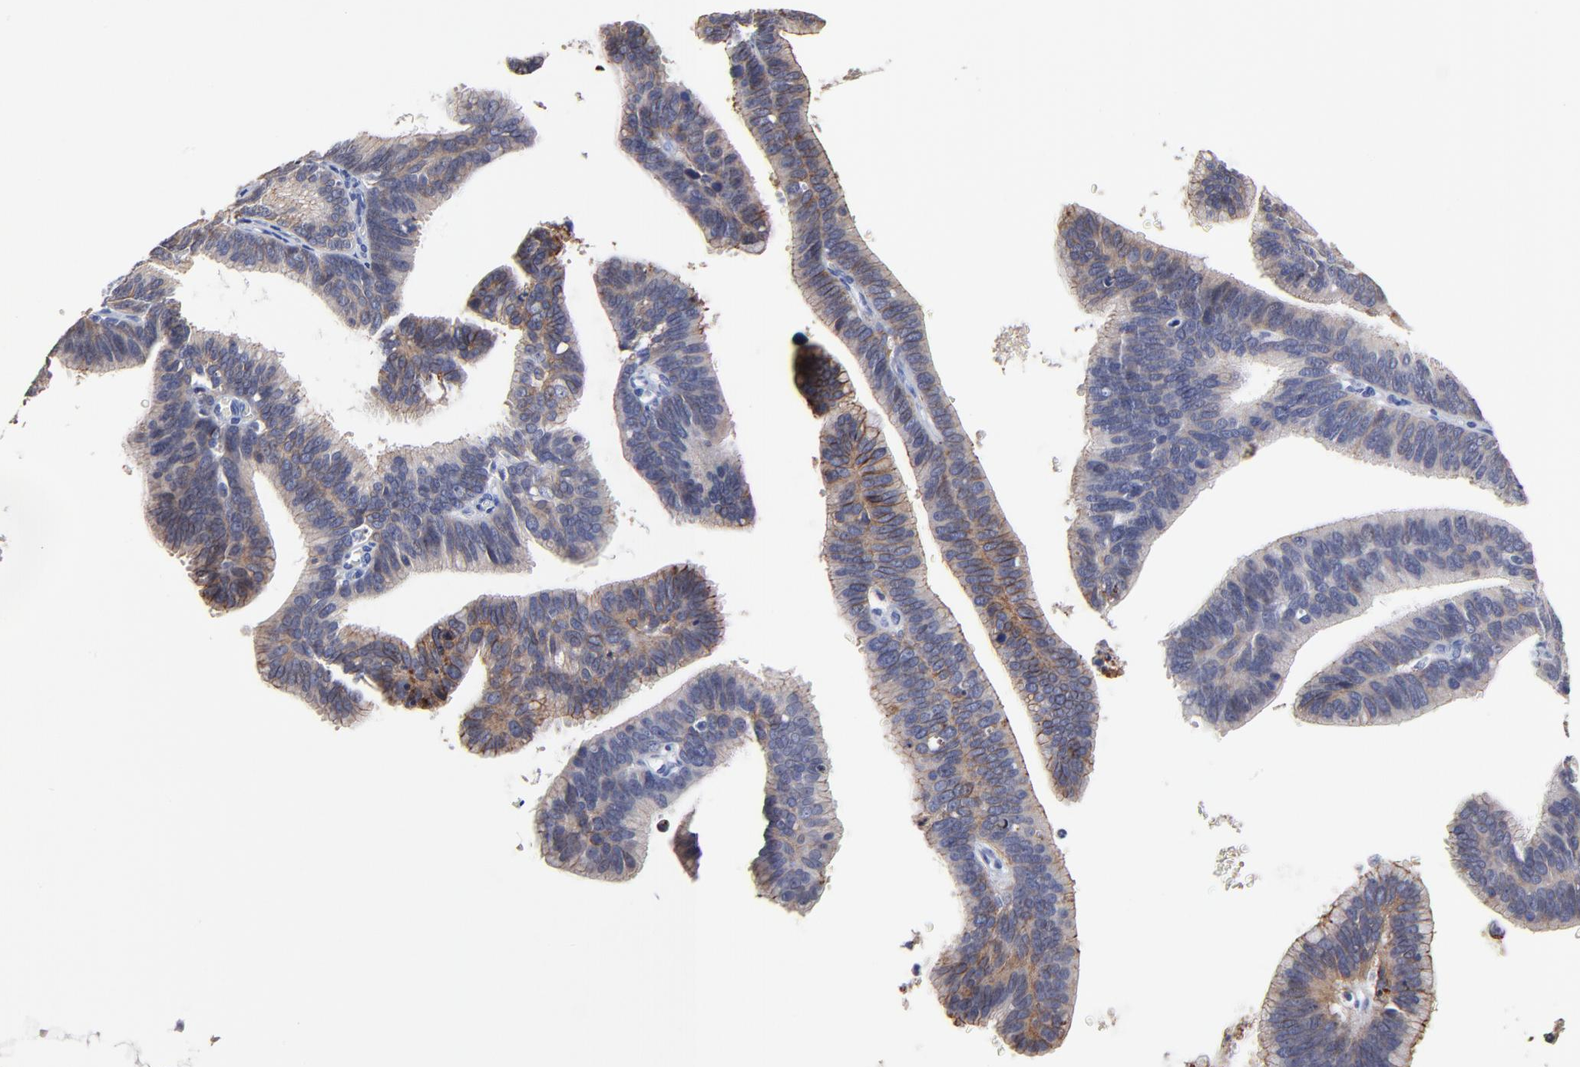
{"staining": {"intensity": "weak", "quantity": "<25%", "location": "cytoplasmic/membranous"}, "tissue": "cervical cancer", "cell_type": "Tumor cells", "image_type": "cancer", "snomed": [{"axis": "morphology", "description": "Adenocarcinoma, NOS"}, {"axis": "topography", "description": "Cervix"}], "caption": "Tumor cells show no significant protein staining in cervical adenocarcinoma.", "gene": "CXADR", "patient": {"sex": "female", "age": 47}}